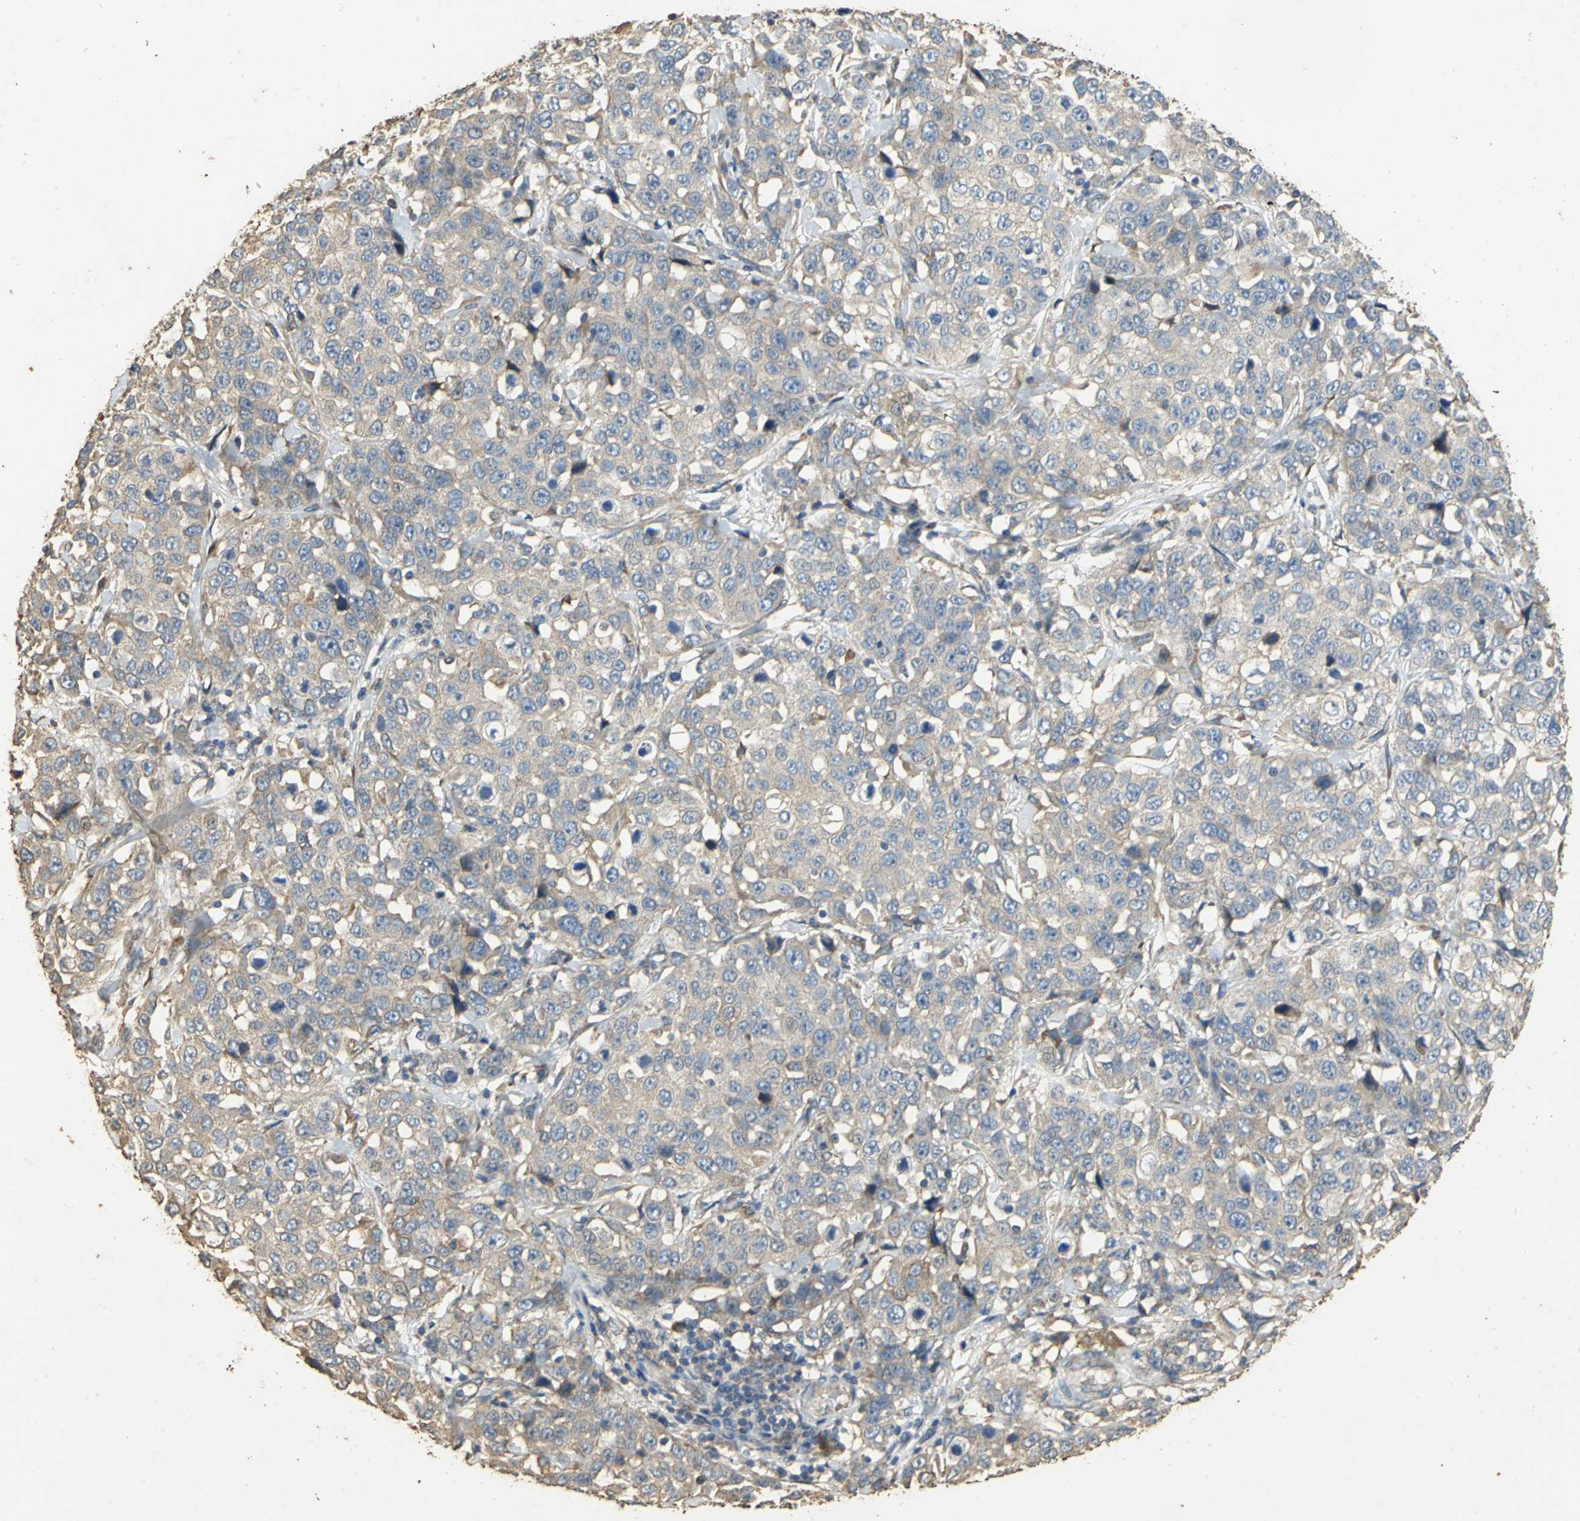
{"staining": {"intensity": "weak", "quantity": ">75%", "location": "cytoplasmic/membranous"}, "tissue": "stomach cancer", "cell_type": "Tumor cells", "image_type": "cancer", "snomed": [{"axis": "morphology", "description": "Normal tissue, NOS"}, {"axis": "morphology", "description": "Adenocarcinoma, NOS"}, {"axis": "topography", "description": "Stomach"}], "caption": "IHC photomicrograph of human stomach cancer stained for a protein (brown), which exhibits low levels of weak cytoplasmic/membranous positivity in approximately >75% of tumor cells.", "gene": "ACSL4", "patient": {"sex": "male", "age": 48}}